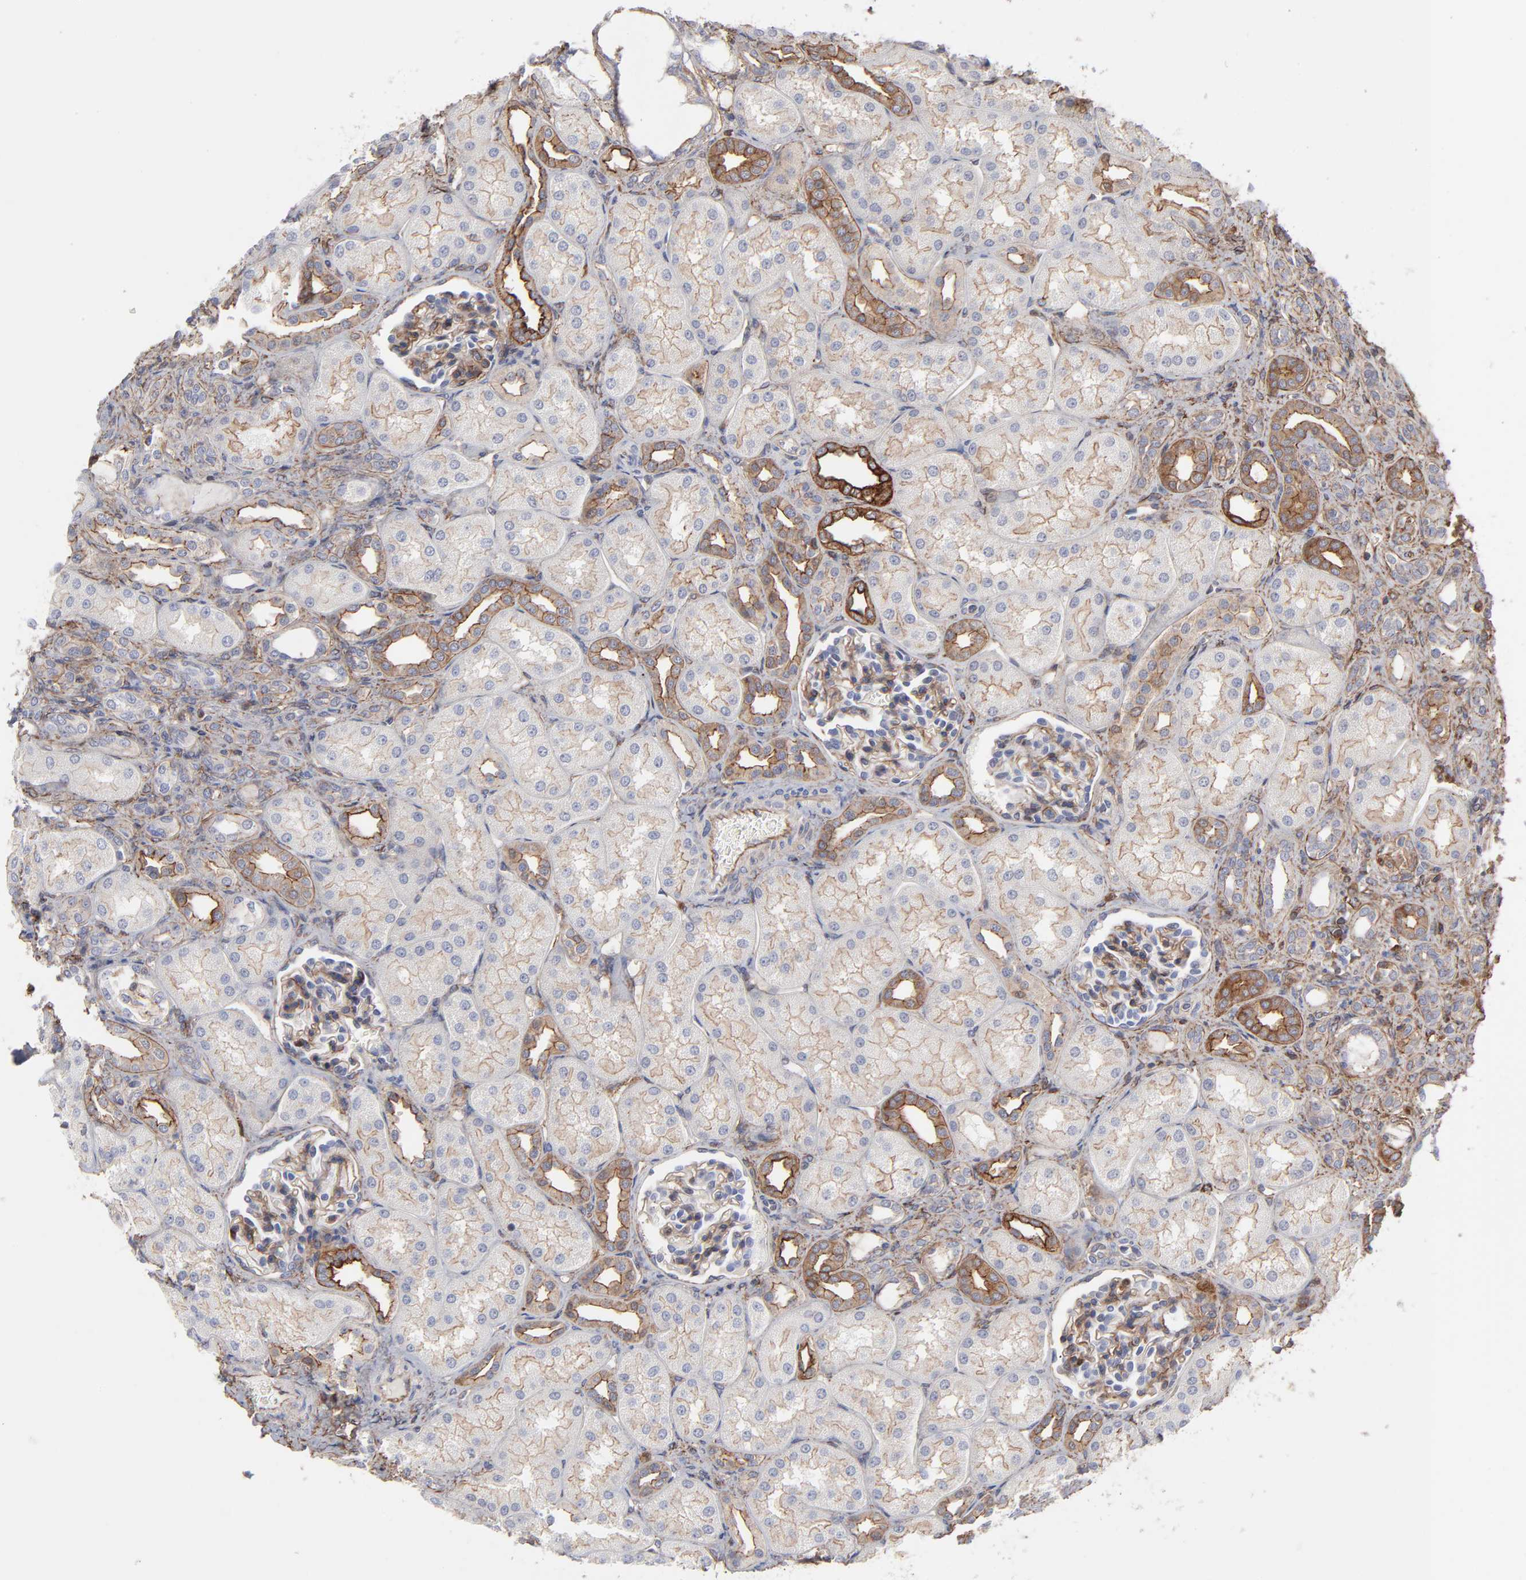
{"staining": {"intensity": "moderate", "quantity": "25%-75%", "location": "cytoplasmic/membranous"}, "tissue": "kidney", "cell_type": "Cells in glomeruli", "image_type": "normal", "snomed": [{"axis": "morphology", "description": "Normal tissue, NOS"}, {"axis": "topography", "description": "Kidney"}], "caption": "A photomicrograph showing moderate cytoplasmic/membranous staining in about 25%-75% of cells in glomeruli in benign kidney, as visualized by brown immunohistochemical staining.", "gene": "PXN", "patient": {"sex": "male", "age": 7}}